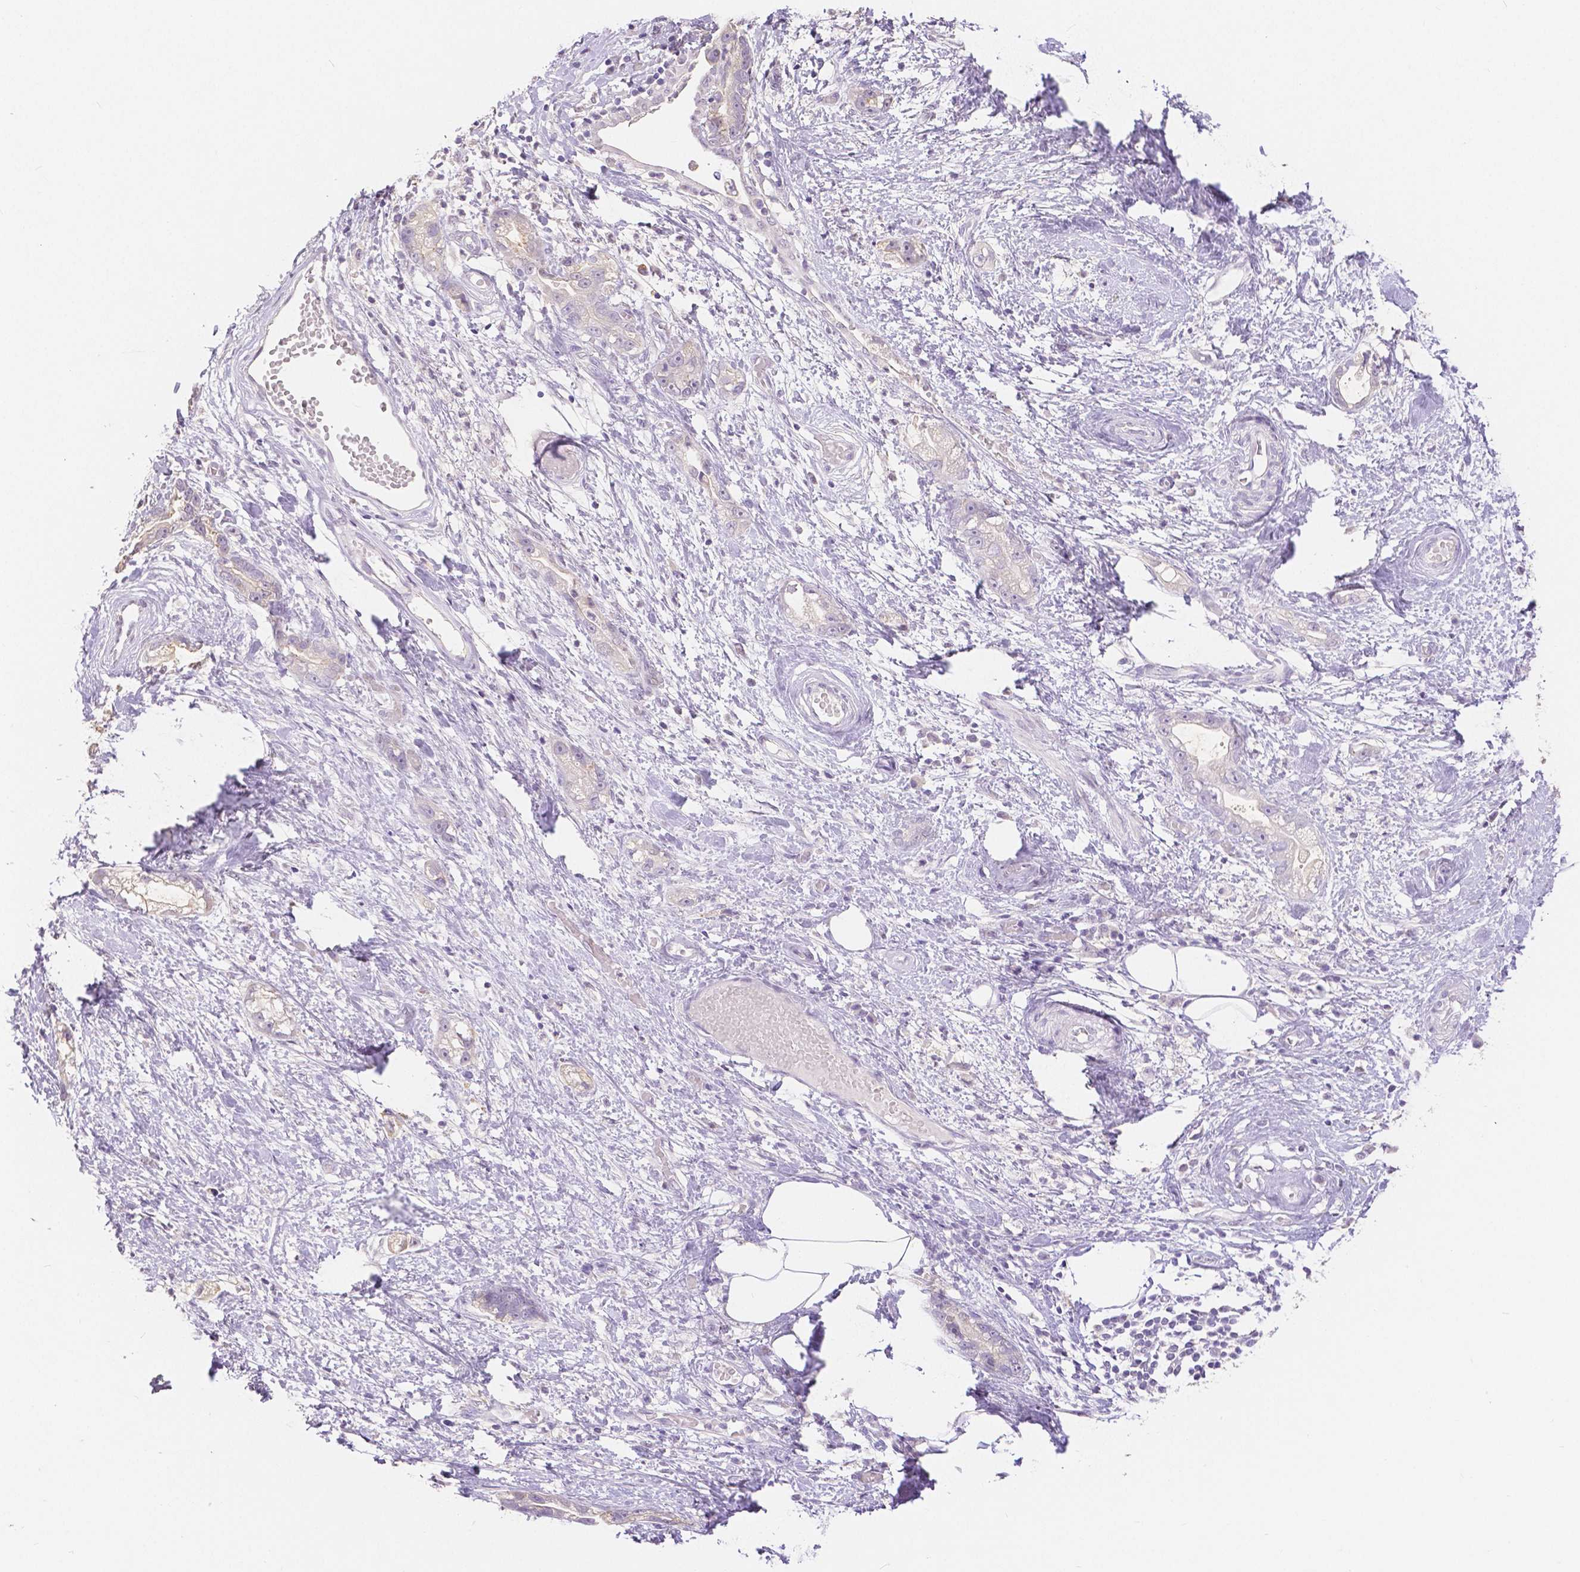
{"staining": {"intensity": "negative", "quantity": "none", "location": "none"}, "tissue": "stomach cancer", "cell_type": "Tumor cells", "image_type": "cancer", "snomed": [{"axis": "morphology", "description": "Adenocarcinoma, NOS"}, {"axis": "topography", "description": "Stomach"}], "caption": "The micrograph exhibits no significant positivity in tumor cells of adenocarcinoma (stomach).", "gene": "OCLN", "patient": {"sex": "male", "age": 55}}